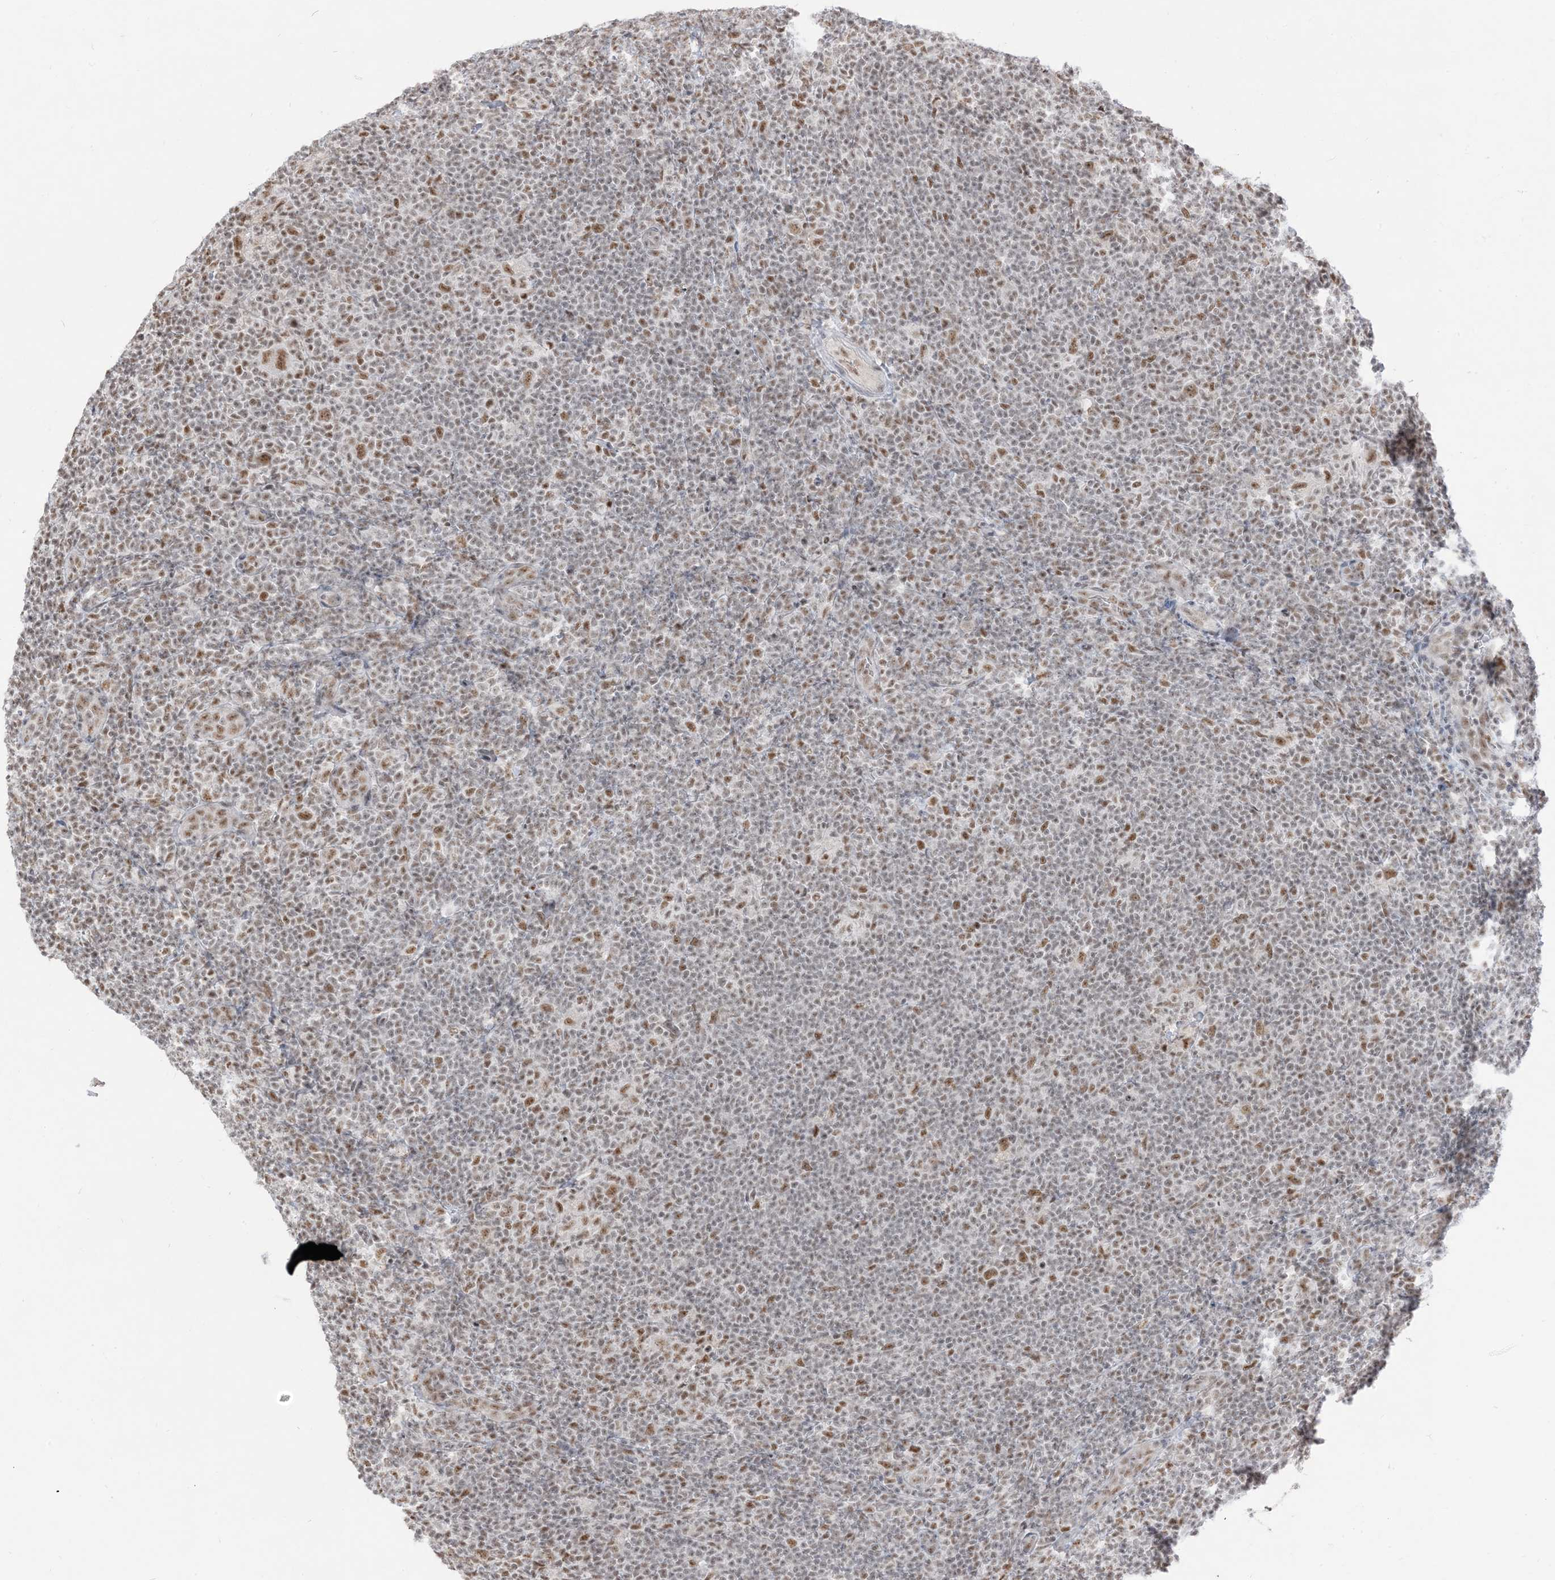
{"staining": {"intensity": "moderate", "quantity": ">75%", "location": "nuclear"}, "tissue": "lymphoma", "cell_type": "Tumor cells", "image_type": "cancer", "snomed": [{"axis": "morphology", "description": "Hodgkin's disease, NOS"}, {"axis": "topography", "description": "Lymph node"}], "caption": "There is medium levels of moderate nuclear staining in tumor cells of Hodgkin's disease, as demonstrated by immunohistochemical staining (brown color).", "gene": "ARGLU1", "patient": {"sex": "female", "age": 57}}